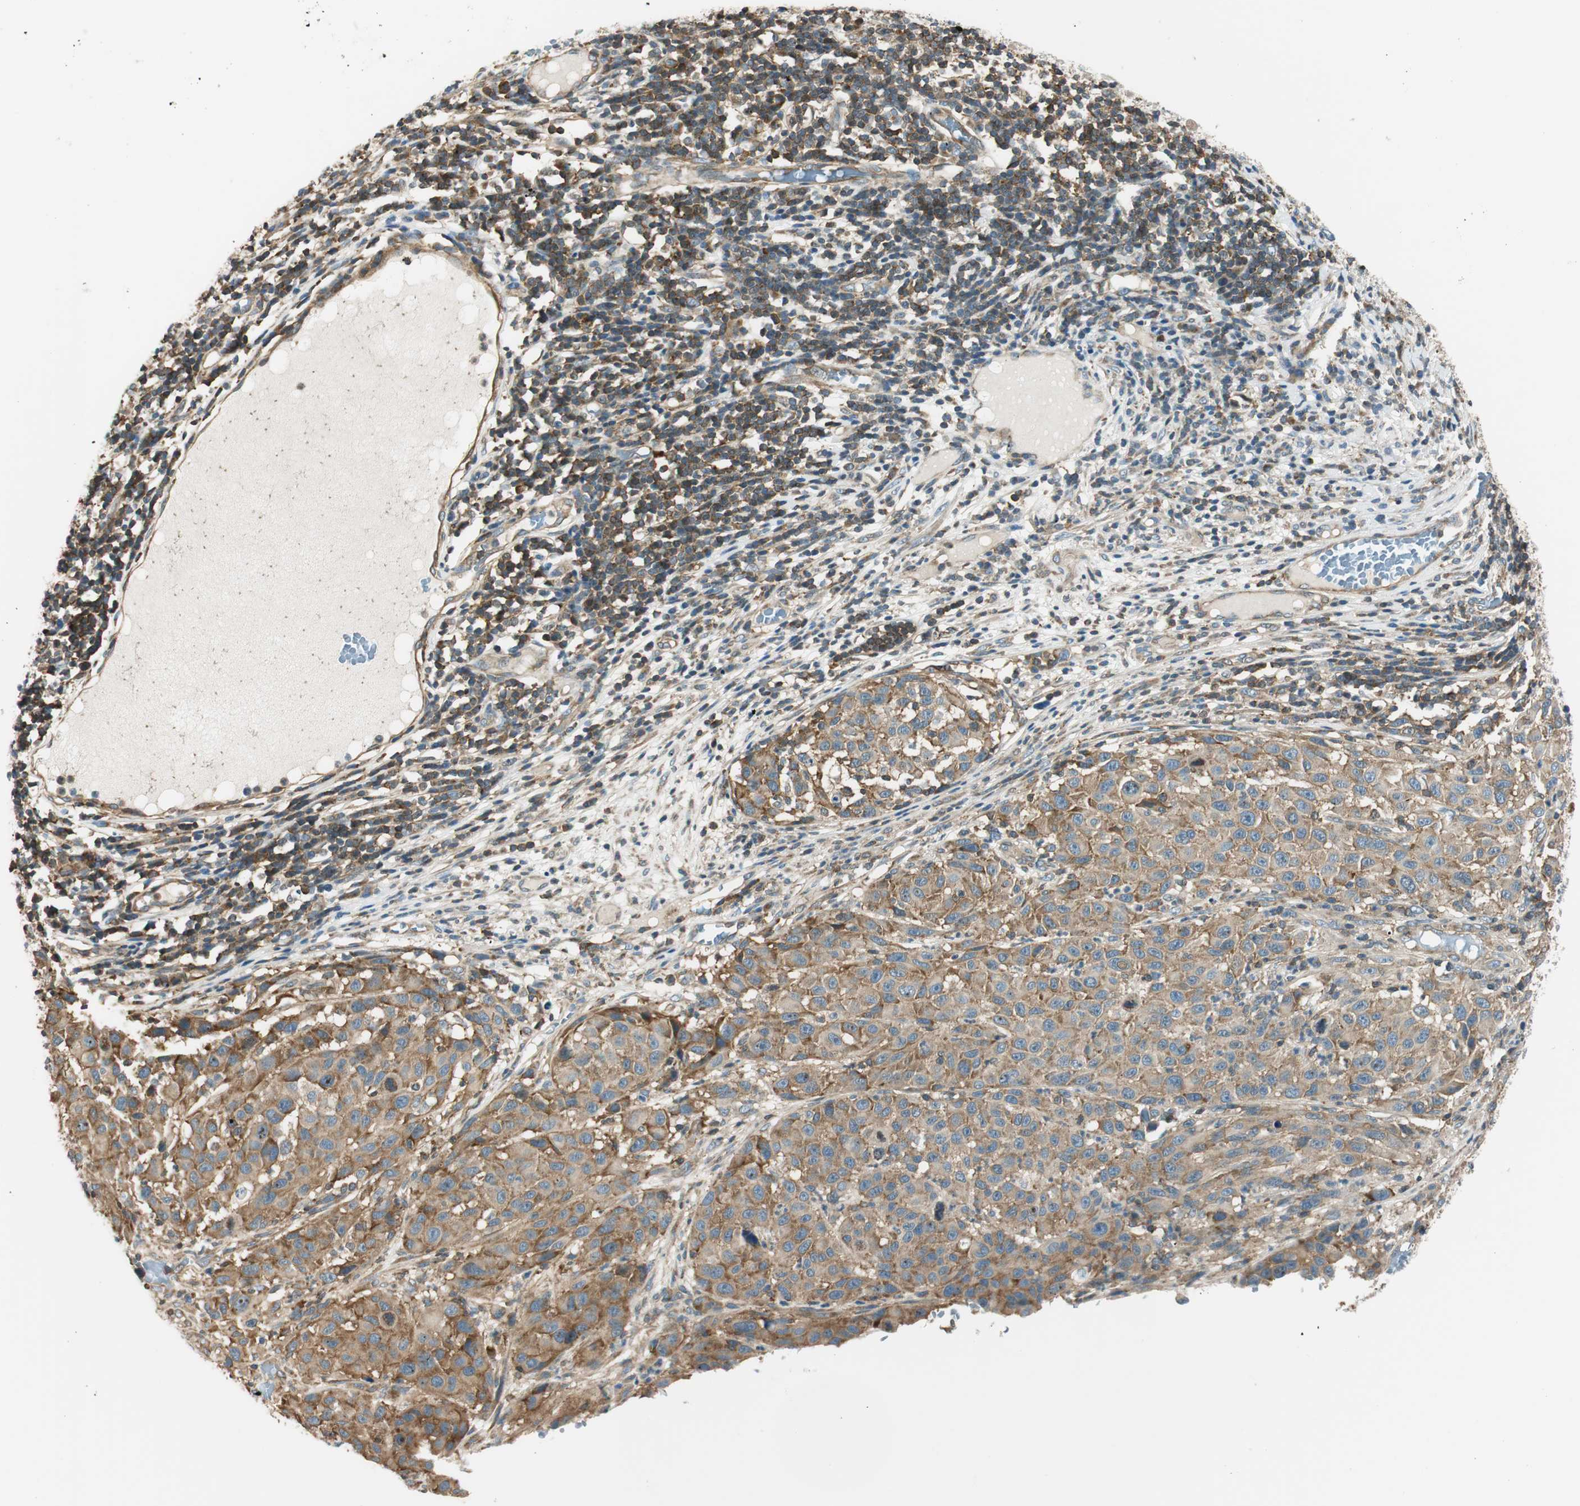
{"staining": {"intensity": "moderate", "quantity": ">75%", "location": "cytoplasmic/membranous"}, "tissue": "melanoma", "cell_type": "Tumor cells", "image_type": "cancer", "snomed": [{"axis": "morphology", "description": "Malignant melanoma, Metastatic site"}, {"axis": "topography", "description": "Lymph node"}], "caption": "Brown immunohistochemical staining in melanoma demonstrates moderate cytoplasmic/membranous expression in approximately >75% of tumor cells.", "gene": "PI4K2B", "patient": {"sex": "male", "age": 61}}